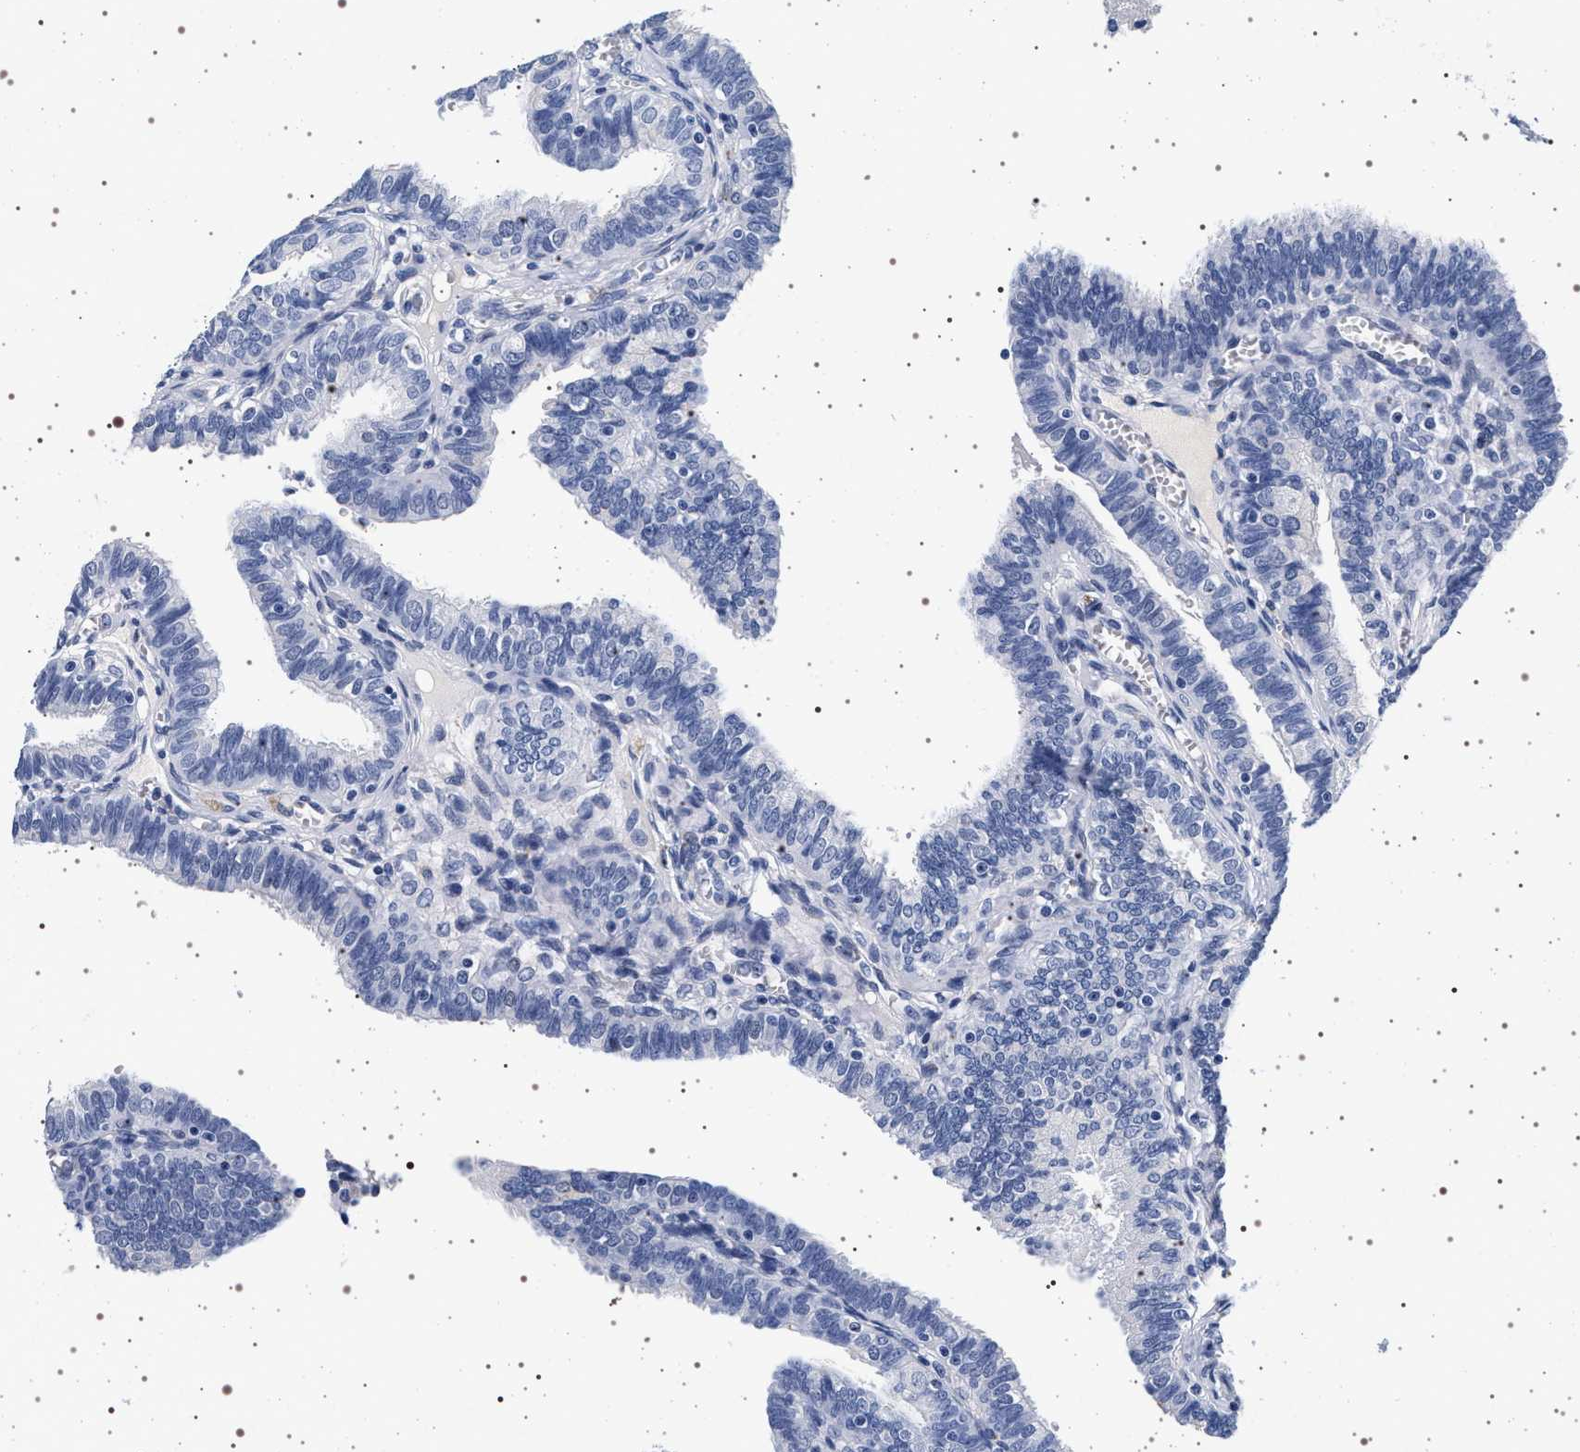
{"staining": {"intensity": "negative", "quantity": "none", "location": "none"}, "tissue": "fallopian tube", "cell_type": "Glandular cells", "image_type": "normal", "snomed": [{"axis": "morphology", "description": "Normal tissue, NOS"}, {"axis": "topography", "description": "Fallopian tube"}], "caption": "Micrograph shows no protein positivity in glandular cells of normal fallopian tube.", "gene": "MAPK10", "patient": {"sex": "female", "age": 46}}